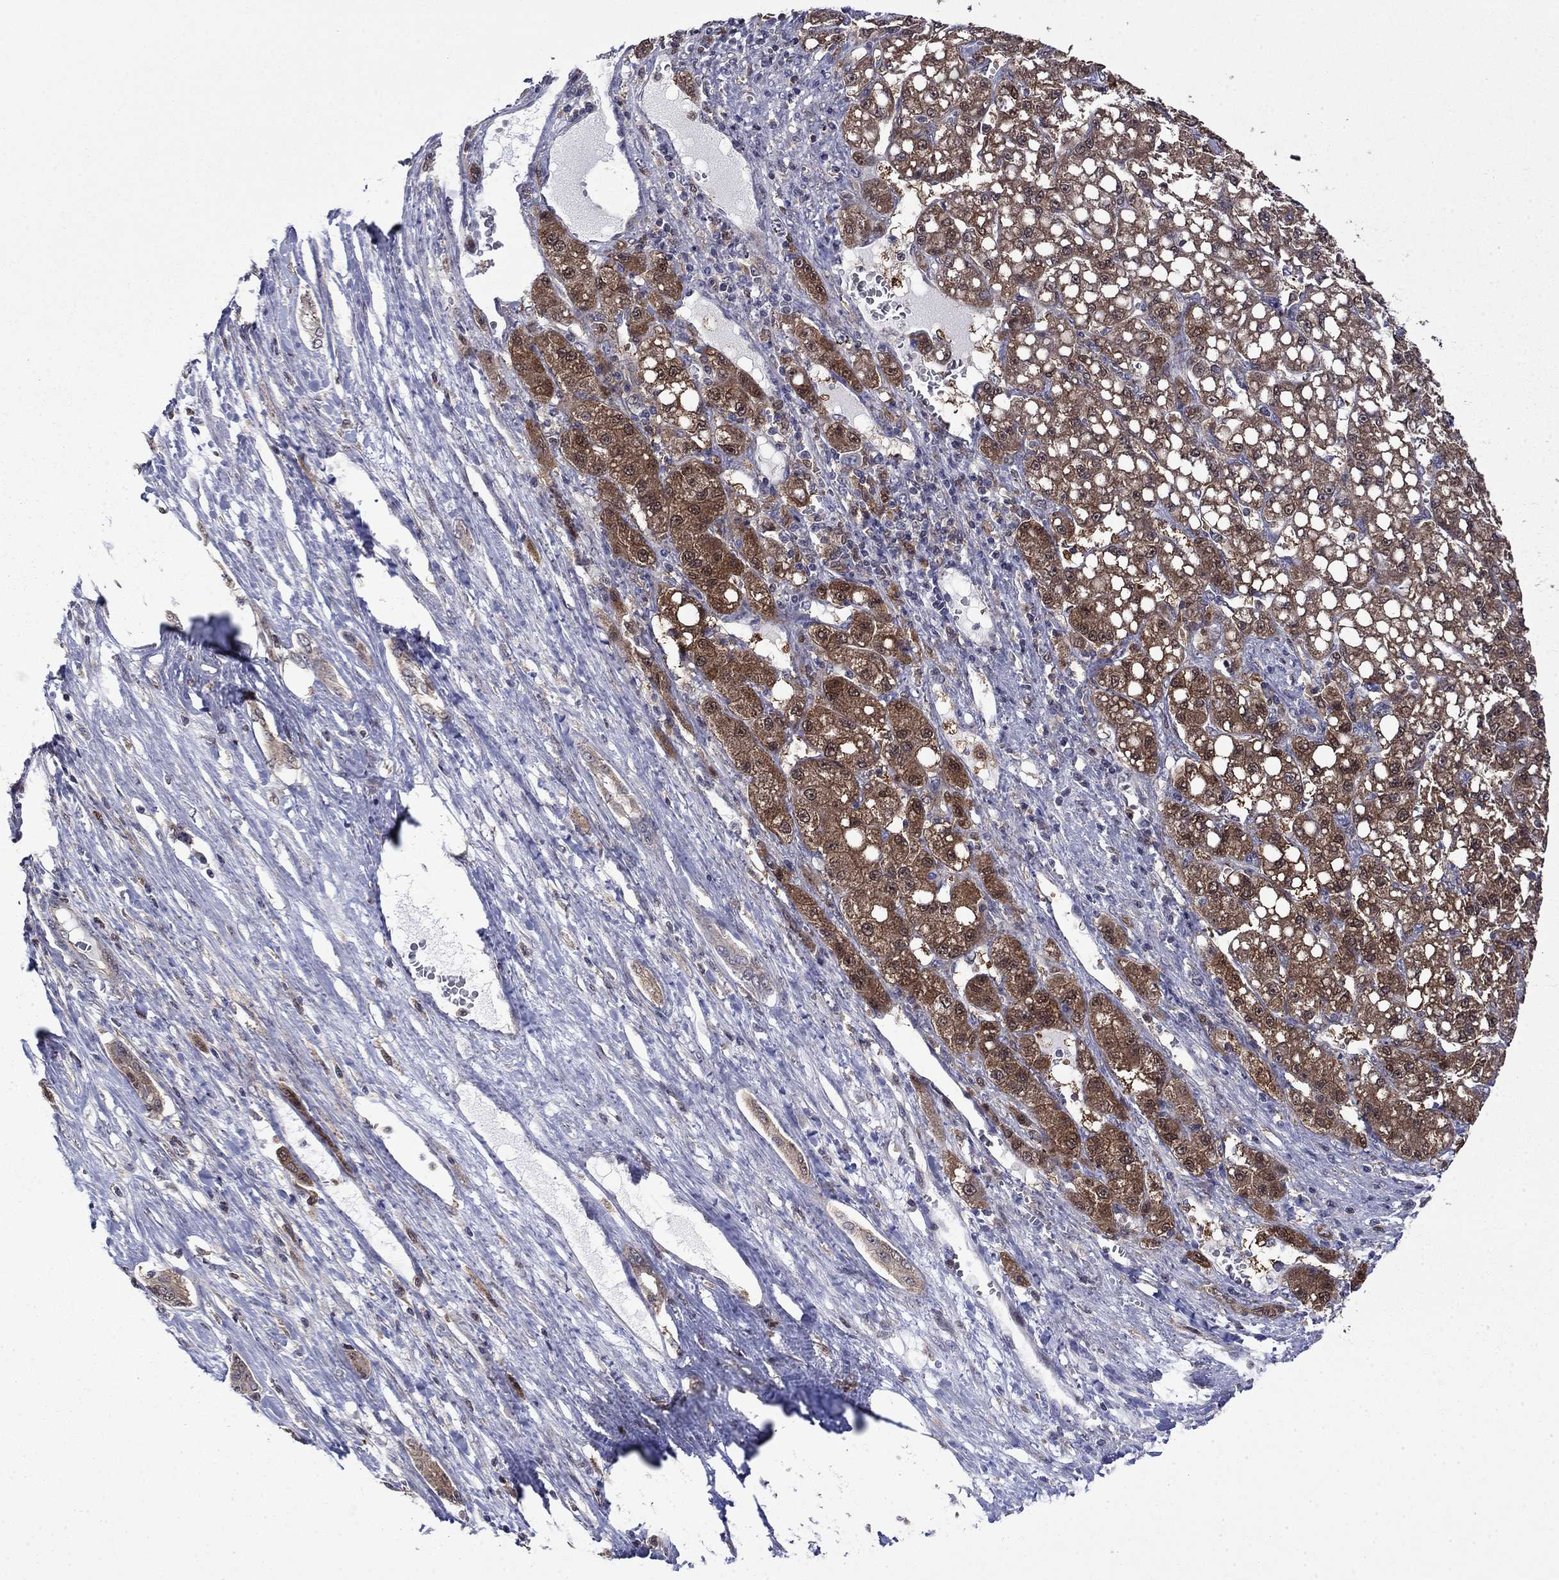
{"staining": {"intensity": "moderate", "quantity": "25%-75%", "location": "cytoplasmic/membranous"}, "tissue": "liver cancer", "cell_type": "Tumor cells", "image_type": "cancer", "snomed": [{"axis": "morphology", "description": "Carcinoma, Hepatocellular, NOS"}, {"axis": "topography", "description": "Liver"}], "caption": "Immunohistochemistry (IHC) of human liver cancer (hepatocellular carcinoma) reveals medium levels of moderate cytoplasmic/membranous expression in about 25%-75% of tumor cells. (Stains: DAB in brown, nuclei in blue, Microscopy: brightfield microscopy at high magnification).", "gene": "TPMT", "patient": {"sex": "female", "age": 65}}